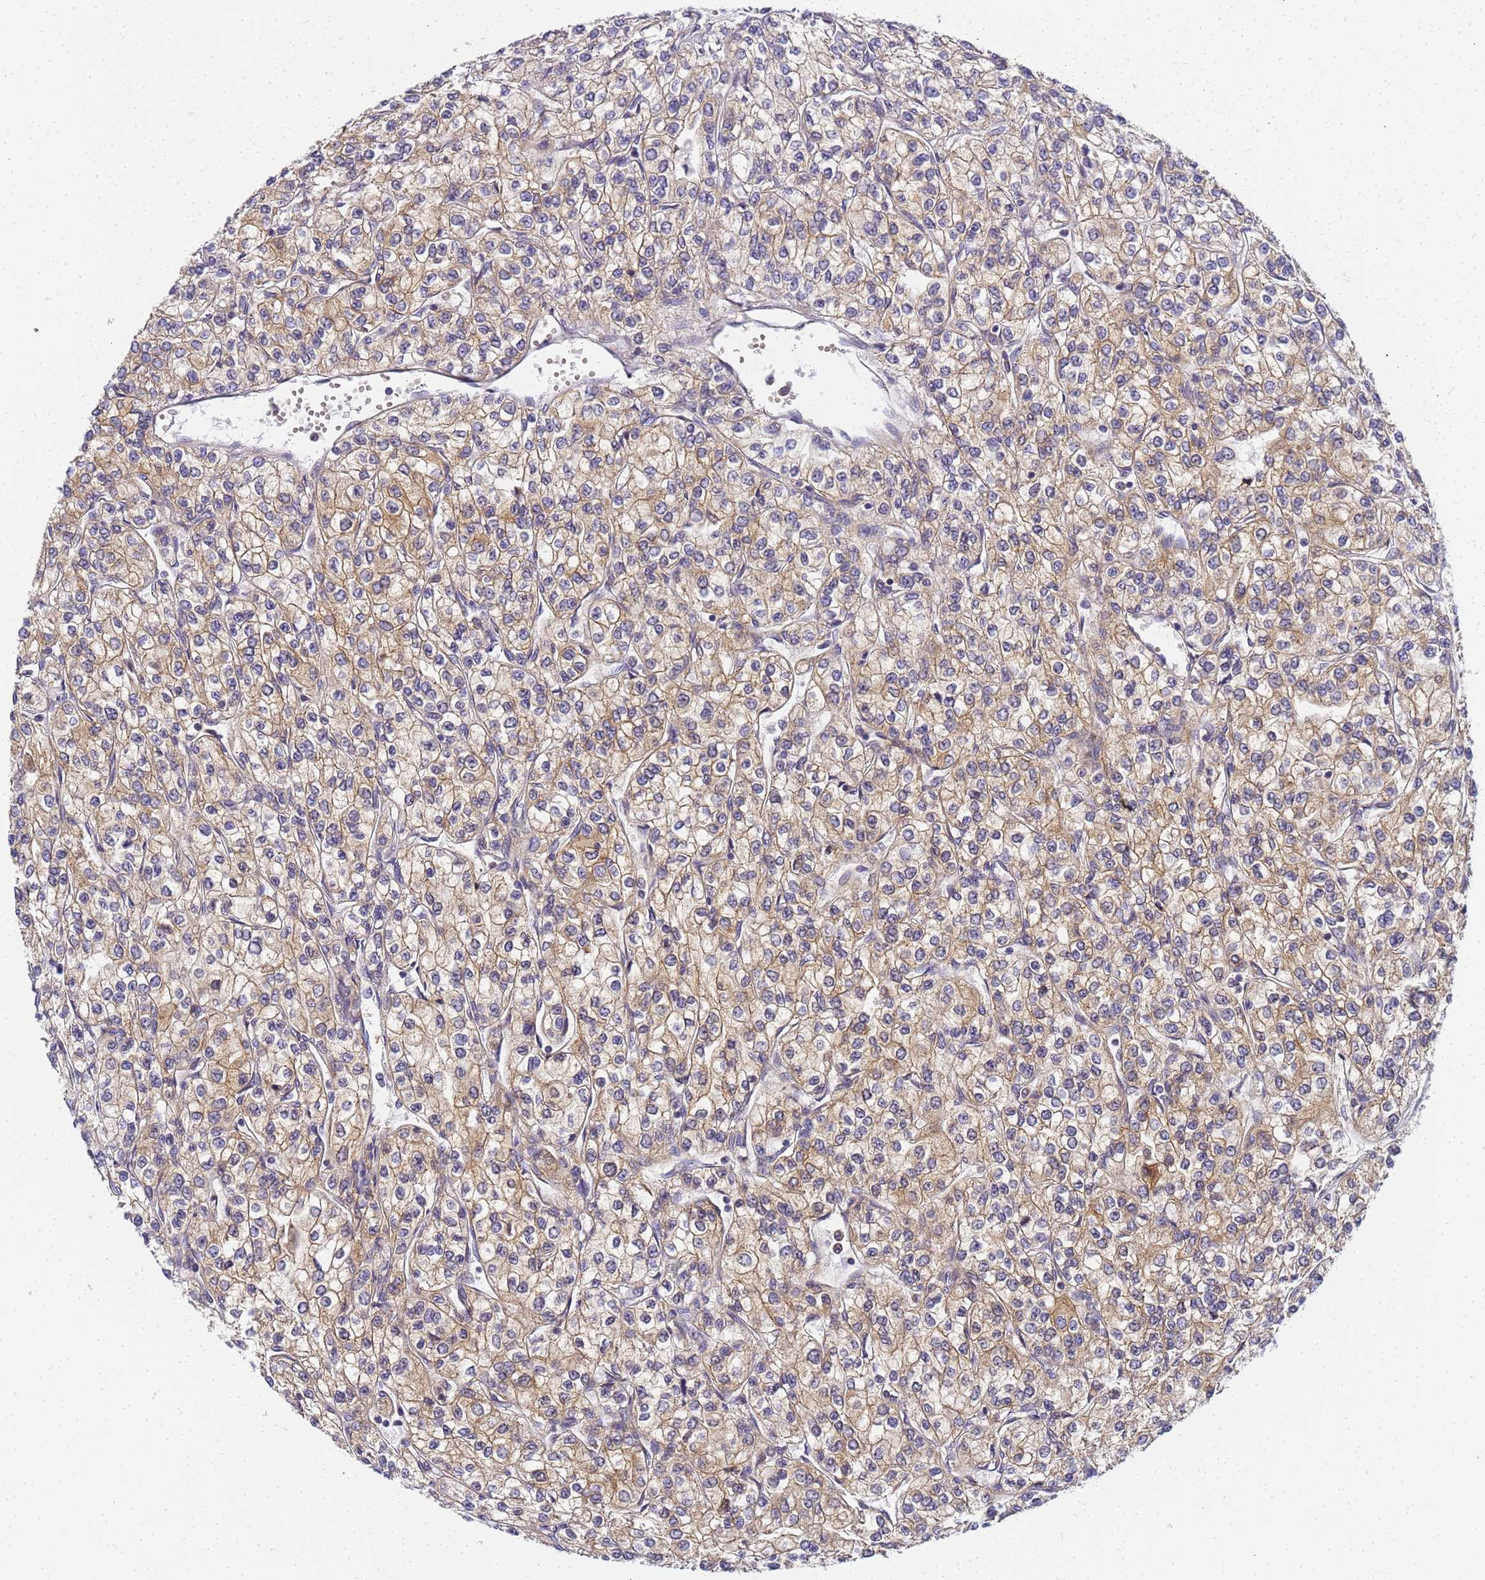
{"staining": {"intensity": "moderate", "quantity": "25%-75%", "location": "cytoplasmic/membranous"}, "tissue": "renal cancer", "cell_type": "Tumor cells", "image_type": "cancer", "snomed": [{"axis": "morphology", "description": "Adenocarcinoma, NOS"}, {"axis": "topography", "description": "Kidney"}], "caption": "Renal cancer stained with a protein marker reveals moderate staining in tumor cells.", "gene": "CHM", "patient": {"sex": "male", "age": 80}}